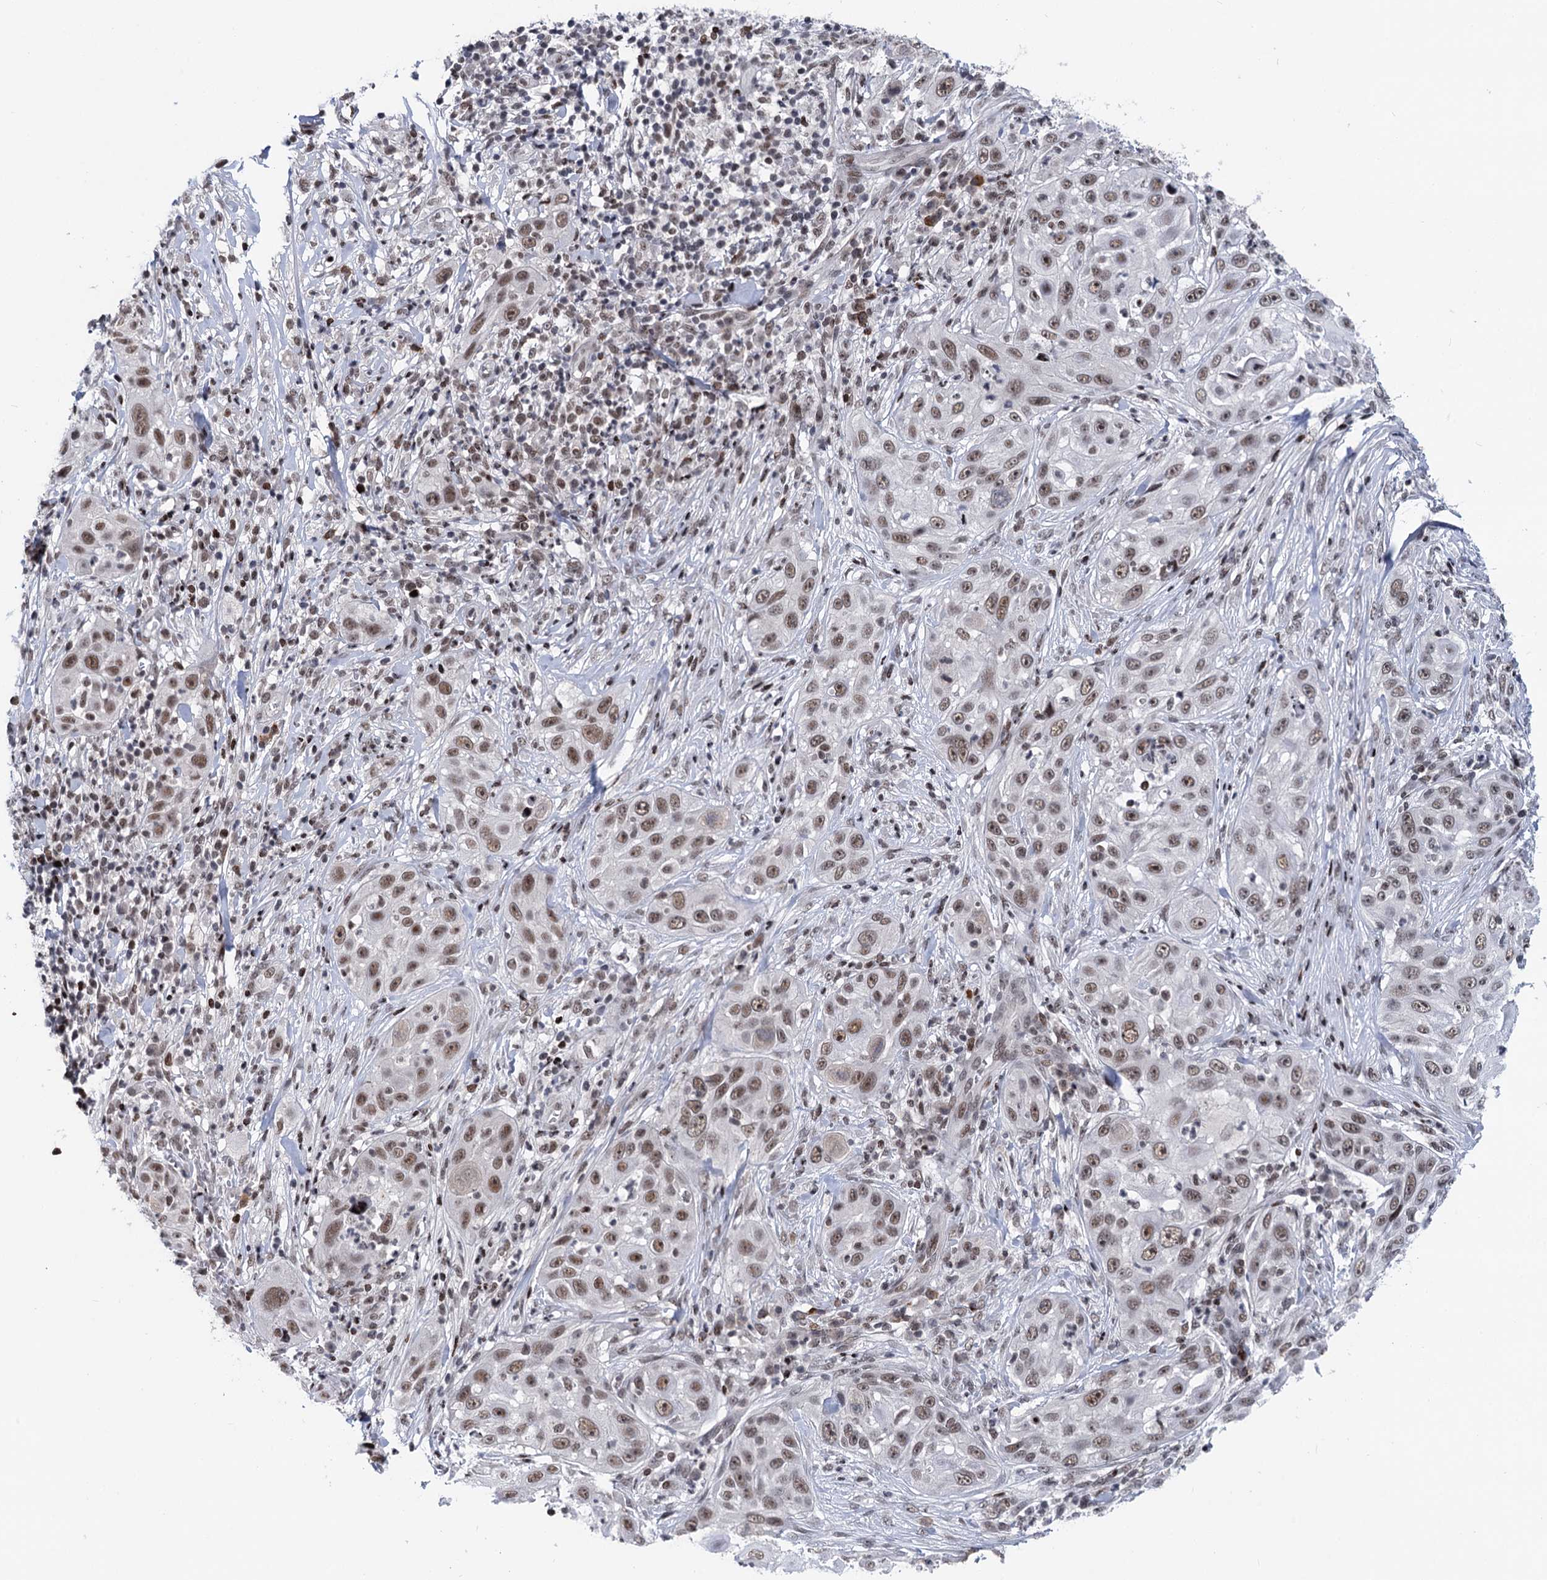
{"staining": {"intensity": "weak", "quantity": ">75%", "location": "nuclear"}, "tissue": "skin cancer", "cell_type": "Tumor cells", "image_type": "cancer", "snomed": [{"axis": "morphology", "description": "Squamous cell carcinoma, NOS"}, {"axis": "topography", "description": "Skin"}], "caption": "Immunohistochemical staining of squamous cell carcinoma (skin) exhibits low levels of weak nuclear protein positivity in about >75% of tumor cells. The staining was performed using DAB (3,3'-diaminobenzidine) to visualize the protein expression in brown, while the nuclei were stained in blue with hematoxylin (Magnification: 20x).", "gene": "ZCCHC10", "patient": {"sex": "female", "age": 44}}